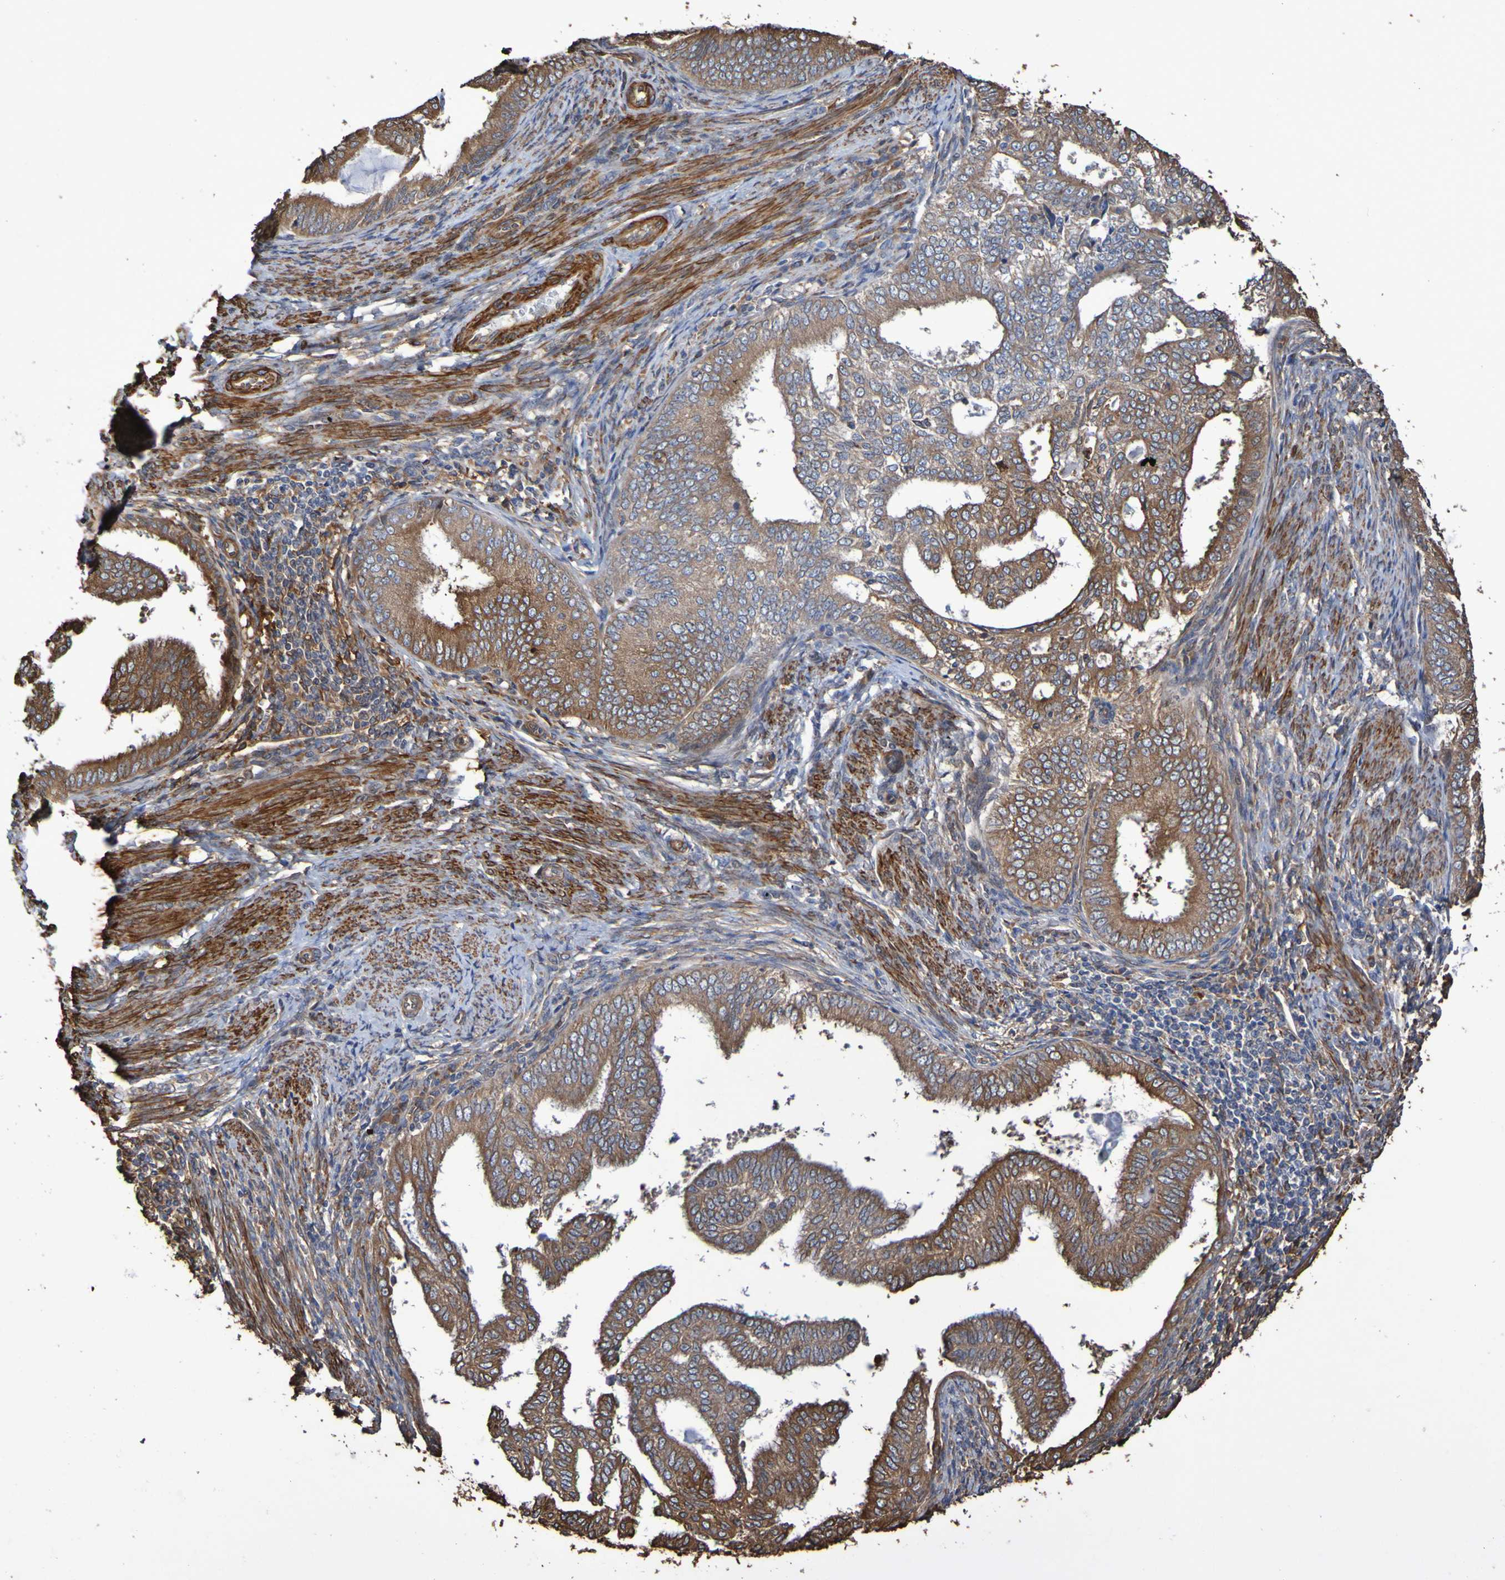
{"staining": {"intensity": "moderate", "quantity": ">75%", "location": "cytoplasmic/membranous"}, "tissue": "endometrial cancer", "cell_type": "Tumor cells", "image_type": "cancer", "snomed": [{"axis": "morphology", "description": "Adenocarcinoma, NOS"}, {"axis": "topography", "description": "Endometrium"}], "caption": "Immunohistochemical staining of endometrial cancer (adenocarcinoma) exhibits medium levels of moderate cytoplasmic/membranous protein expression in about >75% of tumor cells.", "gene": "RAB11A", "patient": {"sex": "female", "age": 58}}